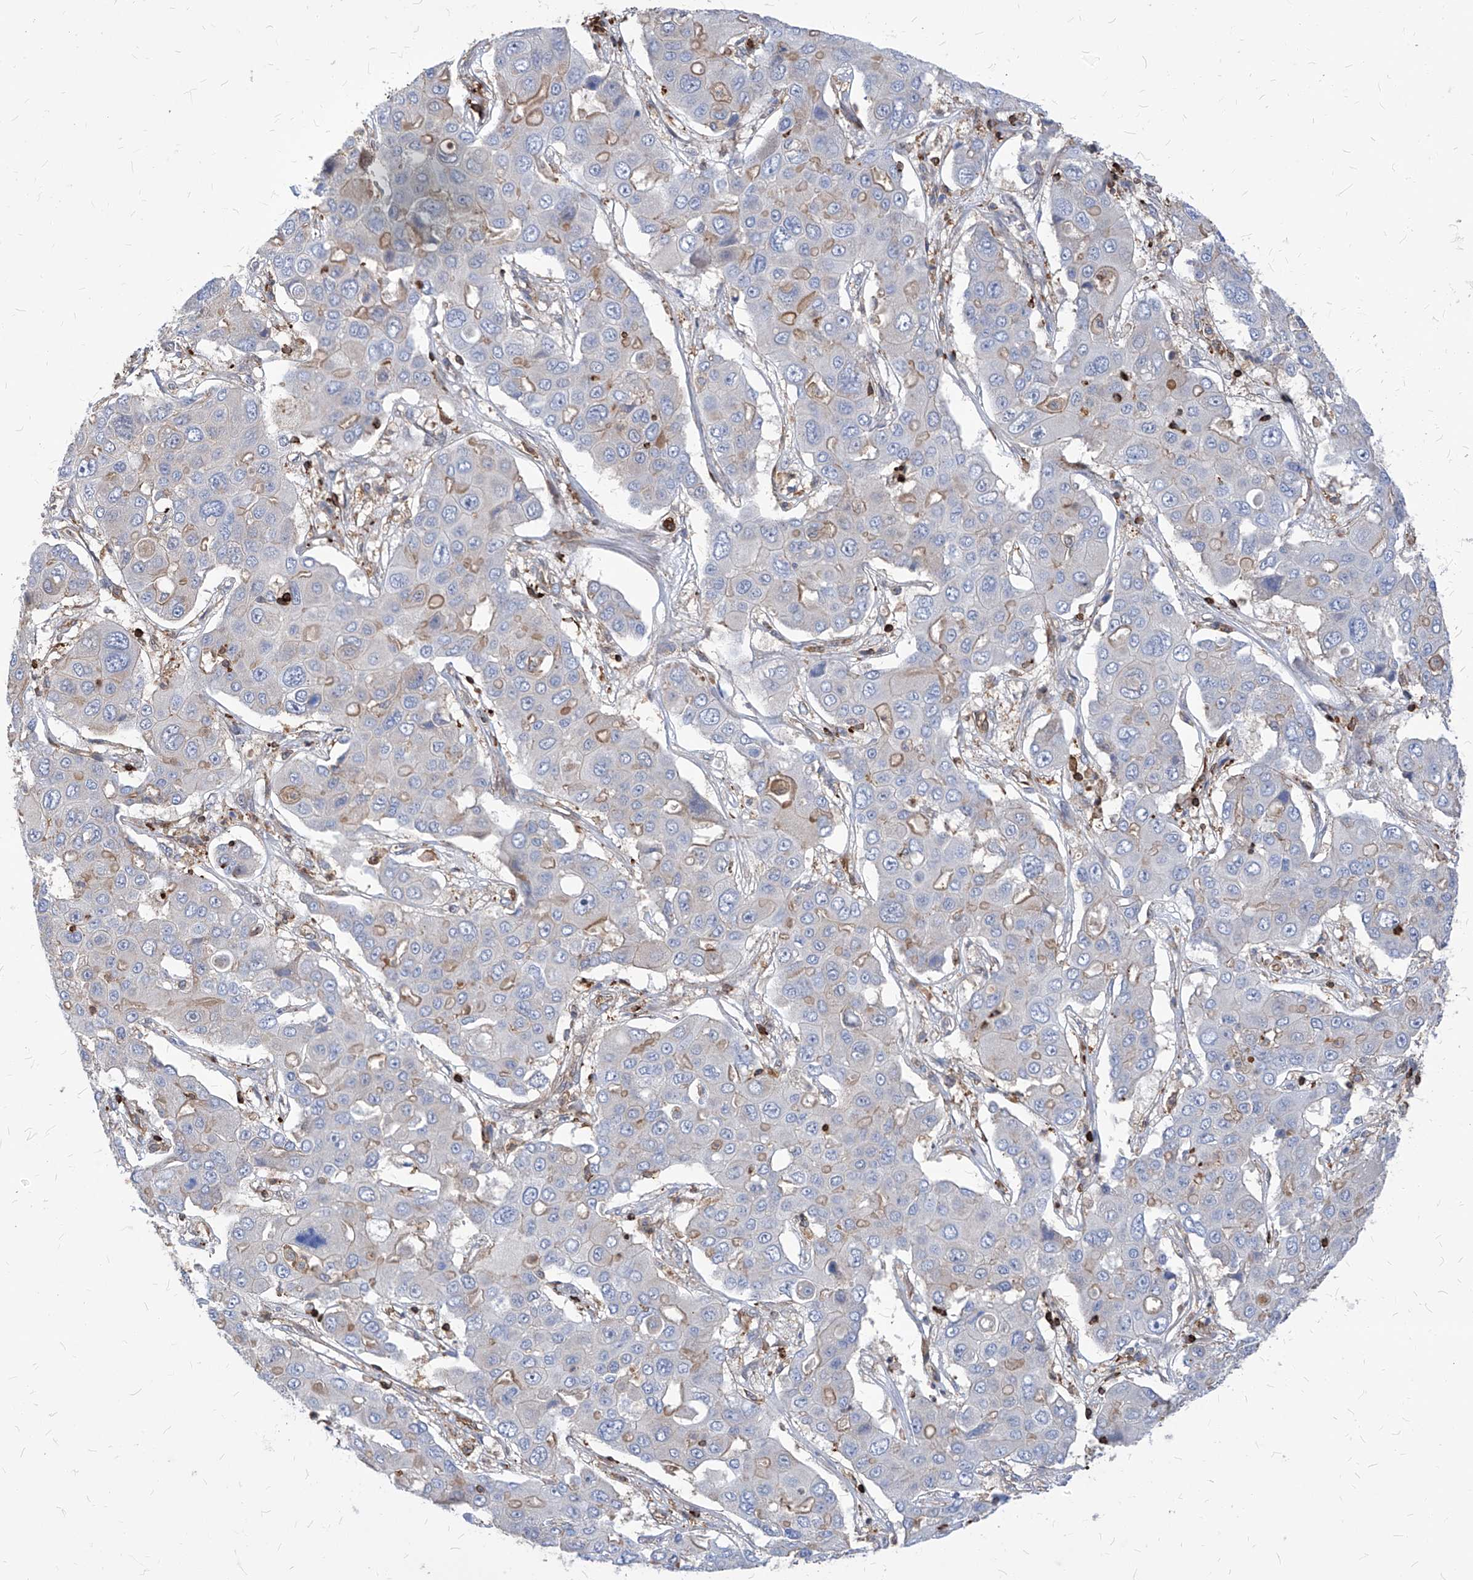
{"staining": {"intensity": "weak", "quantity": "<25%", "location": "cytoplasmic/membranous"}, "tissue": "liver cancer", "cell_type": "Tumor cells", "image_type": "cancer", "snomed": [{"axis": "morphology", "description": "Cholangiocarcinoma"}, {"axis": "topography", "description": "Liver"}], "caption": "IHC of liver cholangiocarcinoma shows no staining in tumor cells.", "gene": "ABRACL", "patient": {"sex": "male", "age": 67}}